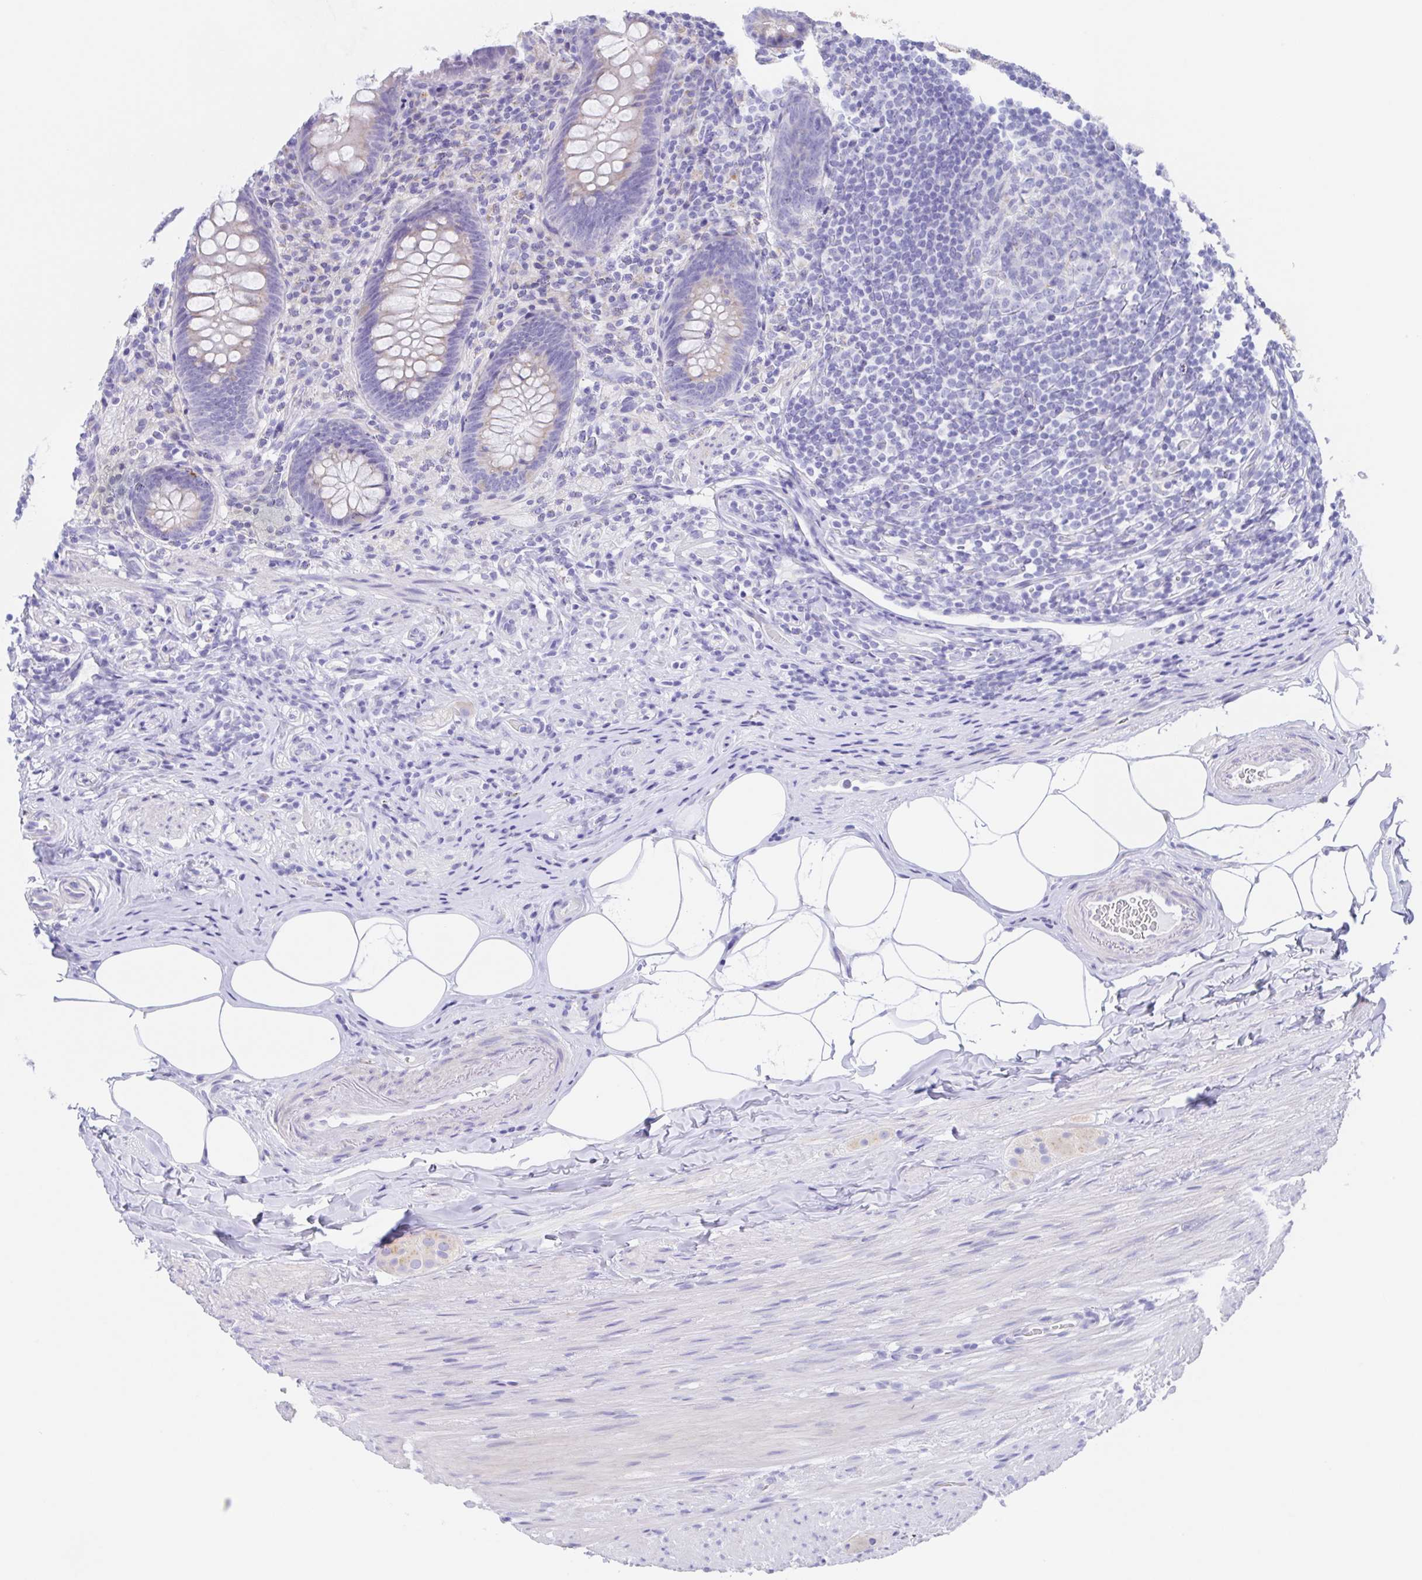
{"staining": {"intensity": "negative", "quantity": "none", "location": "none"}, "tissue": "appendix", "cell_type": "Glandular cells", "image_type": "normal", "snomed": [{"axis": "morphology", "description": "Normal tissue, NOS"}, {"axis": "topography", "description": "Appendix"}], "caption": "Immunohistochemistry of unremarkable human appendix reveals no staining in glandular cells.", "gene": "SCG3", "patient": {"sex": "male", "age": 47}}